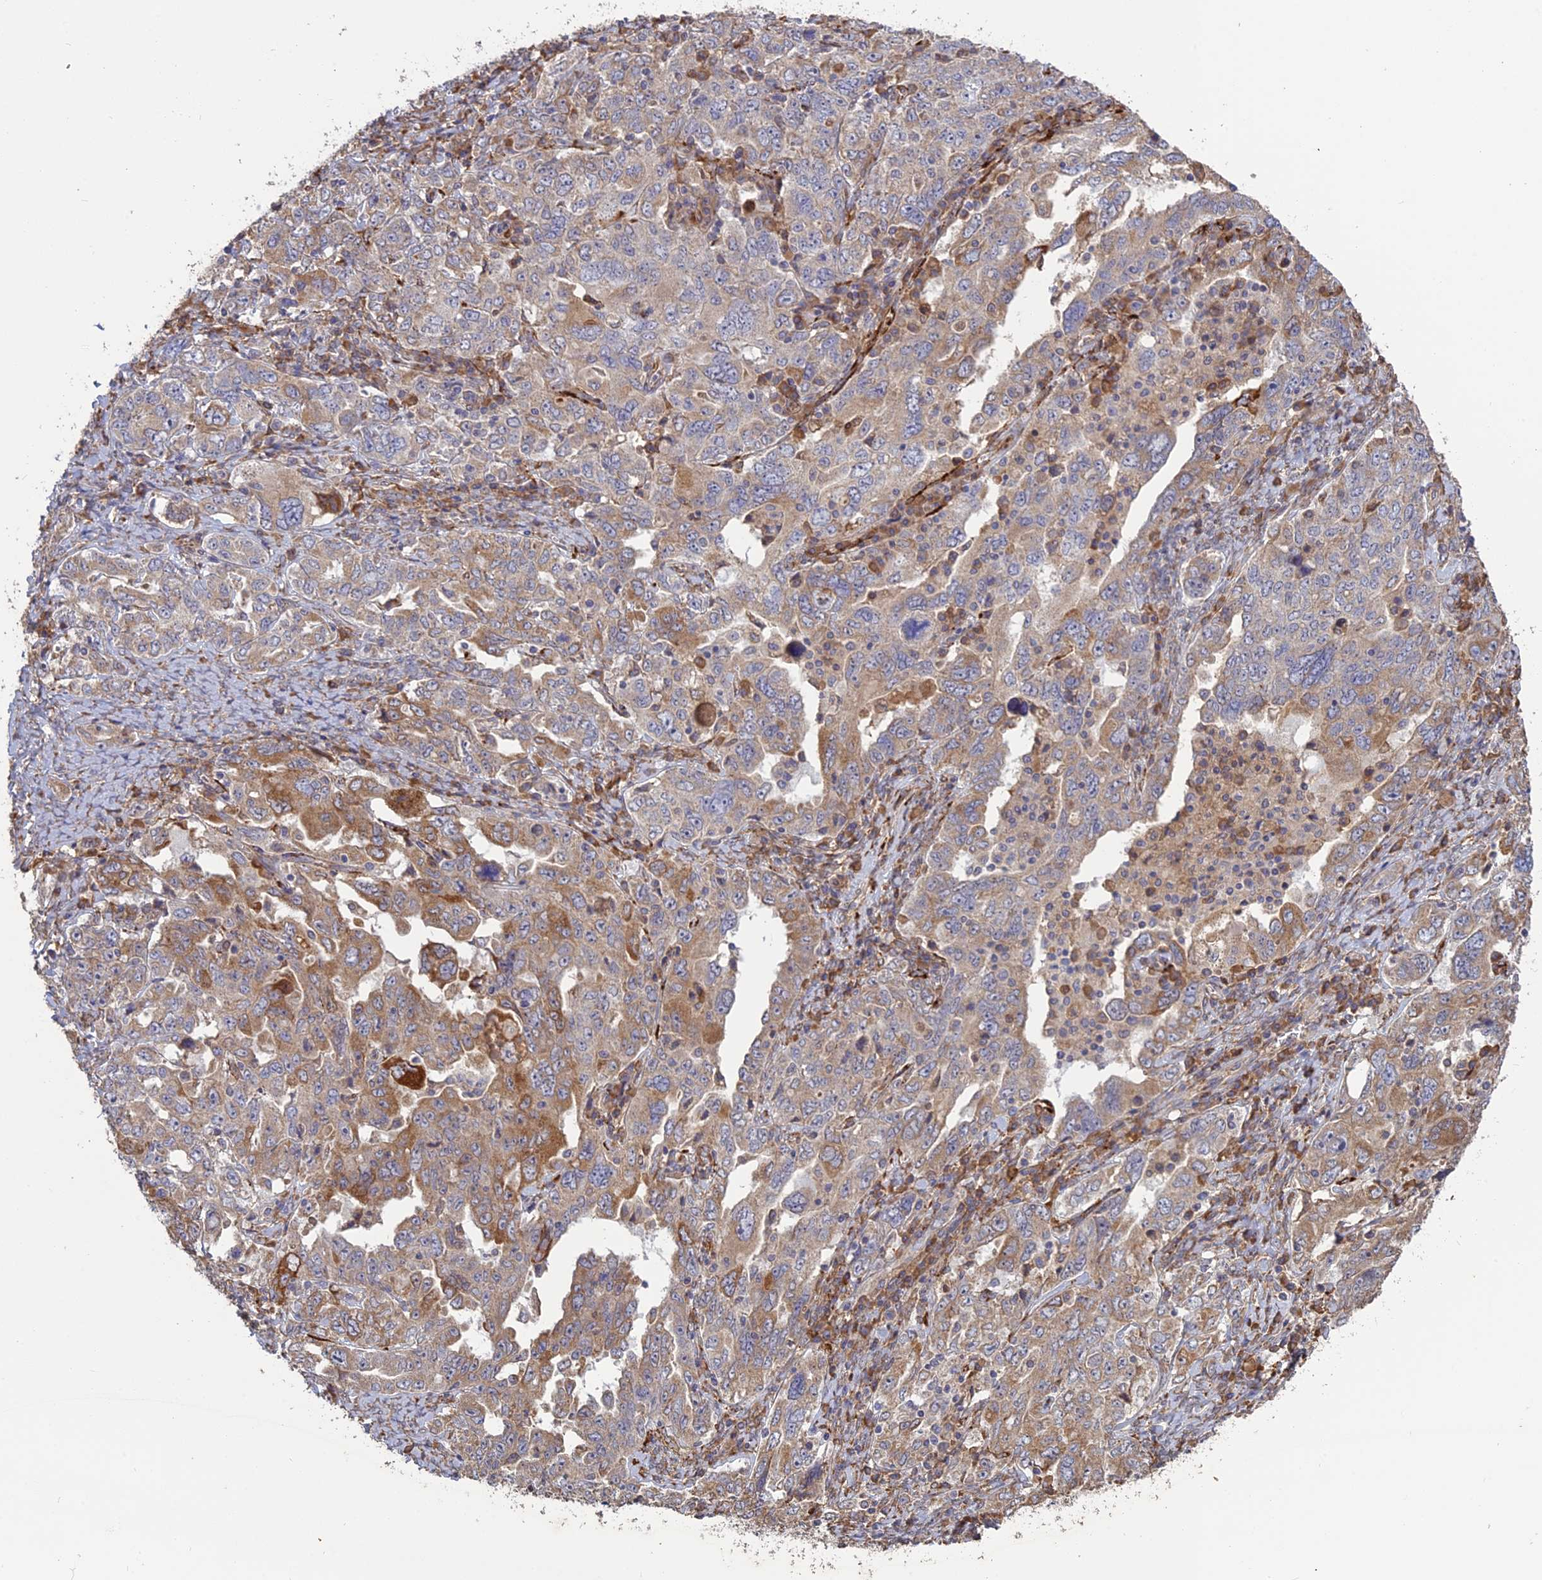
{"staining": {"intensity": "moderate", "quantity": "25%-75%", "location": "cytoplasmic/membranous"}, "tissue": "ovarian cancer", "cell_type": "Tumor cells", "image_type": "cancer", "snomed": [{"axis": "morphology", "description": "Carcinoma, endometroid"}, {"axis": "topography", "description": "Ovary"}], "caption": "Immunohistochemical staining of human ovarian cancer (endometroid carcinoma) reveals moderate cytoplasmic/membranous protein staining in about 25%-75% of tumor cells.", "gene": "PPIC", "patient": {"sex": "female", "age": 62}}